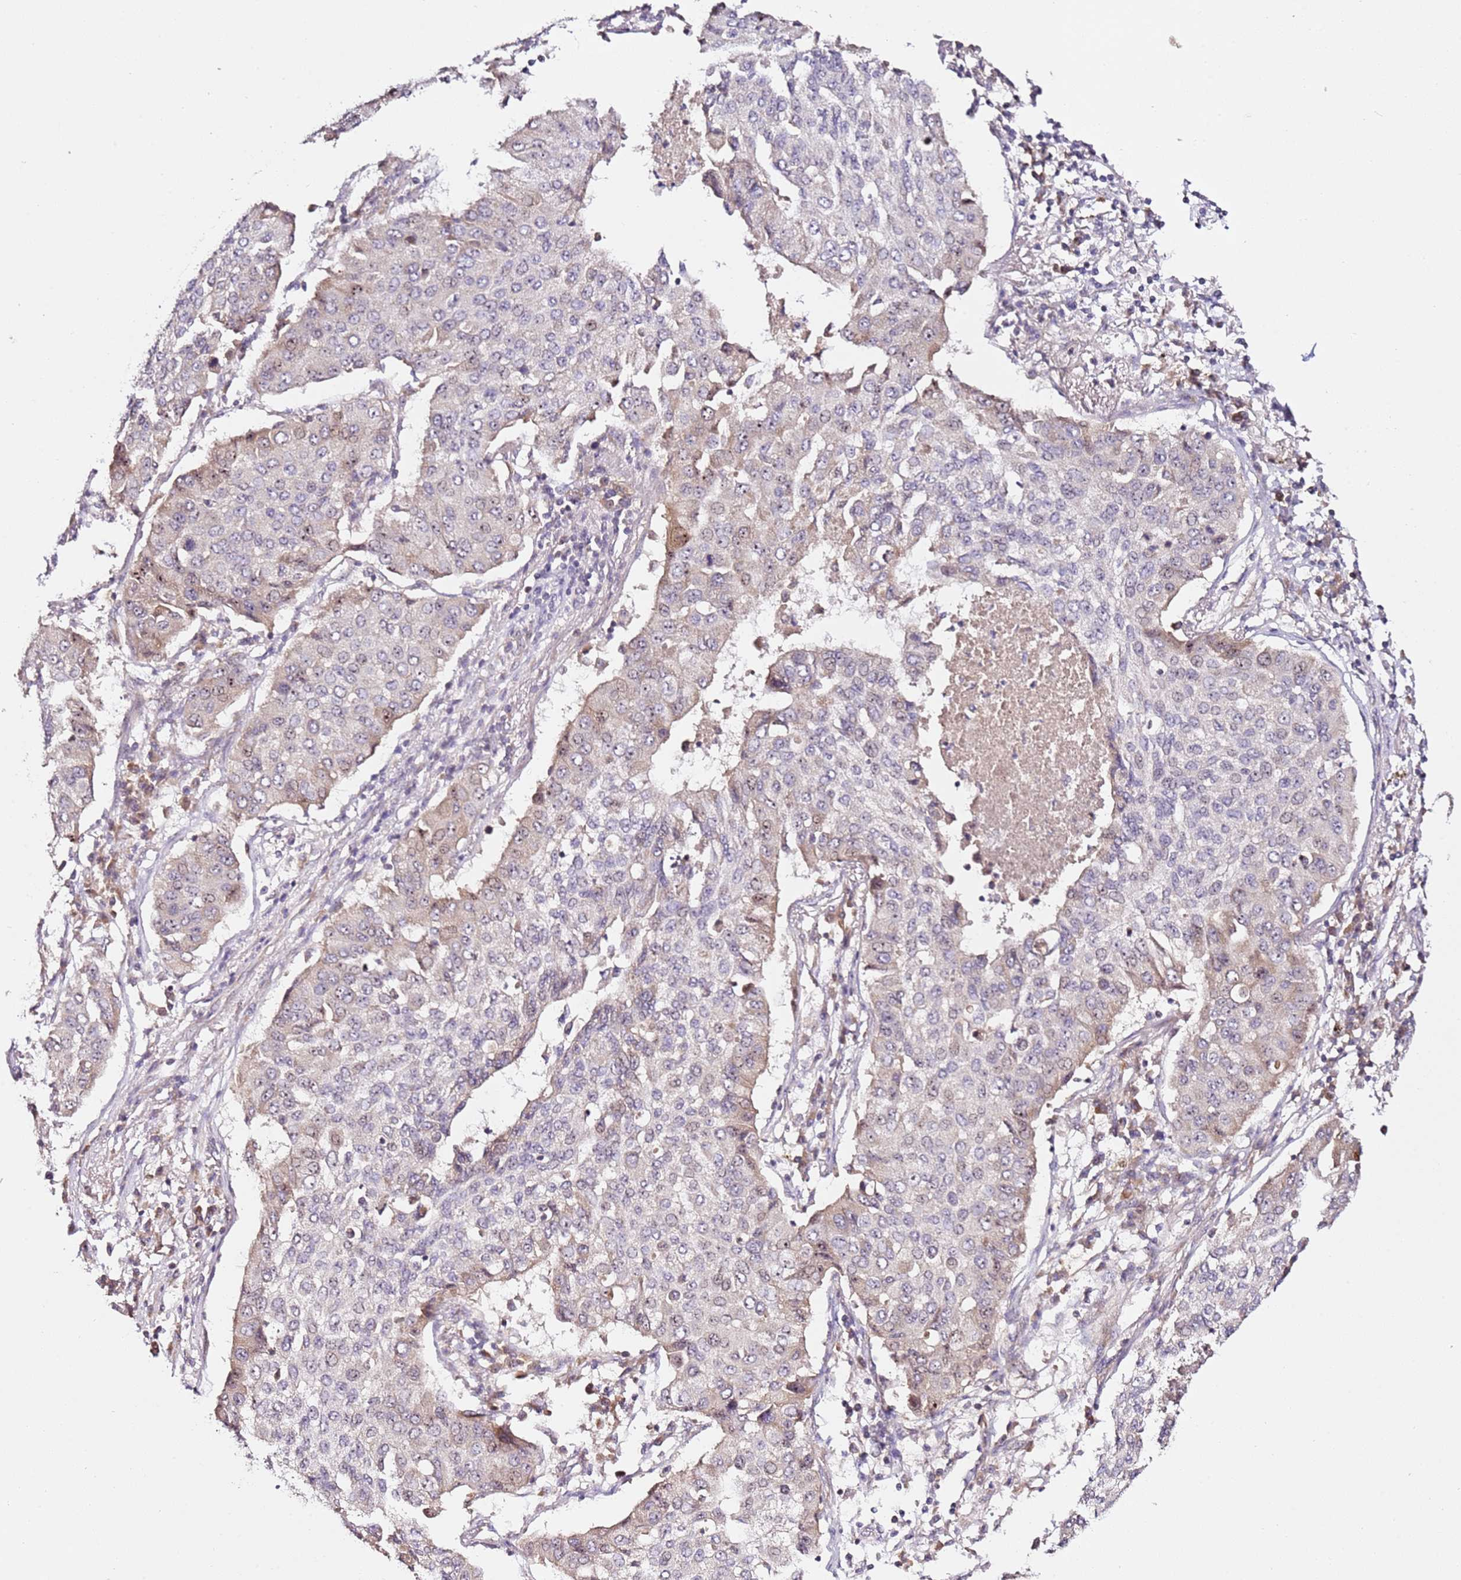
{"staining": {"intensity": "moderate", "quantity": "<25%", "location": "cytoplasmic/membranous,nuclear"}, "tissue": "lung cancer", "cell_type": "Tumor cells", "image_type": "cancer", "snomed": [{"axis": "morphology", "description": "Squamous cell carcinoma, NOS"}, {"axis": "topography", "description": "Lung"}], "caption": "An image of lung squamous cell carcinoma stained for a protein exhibits moderate cytoplasmic/membranous and nuclear brown staining in tumor cells.", "gene": "DDX27", "patient": {"sex": "male", "age": 74}}